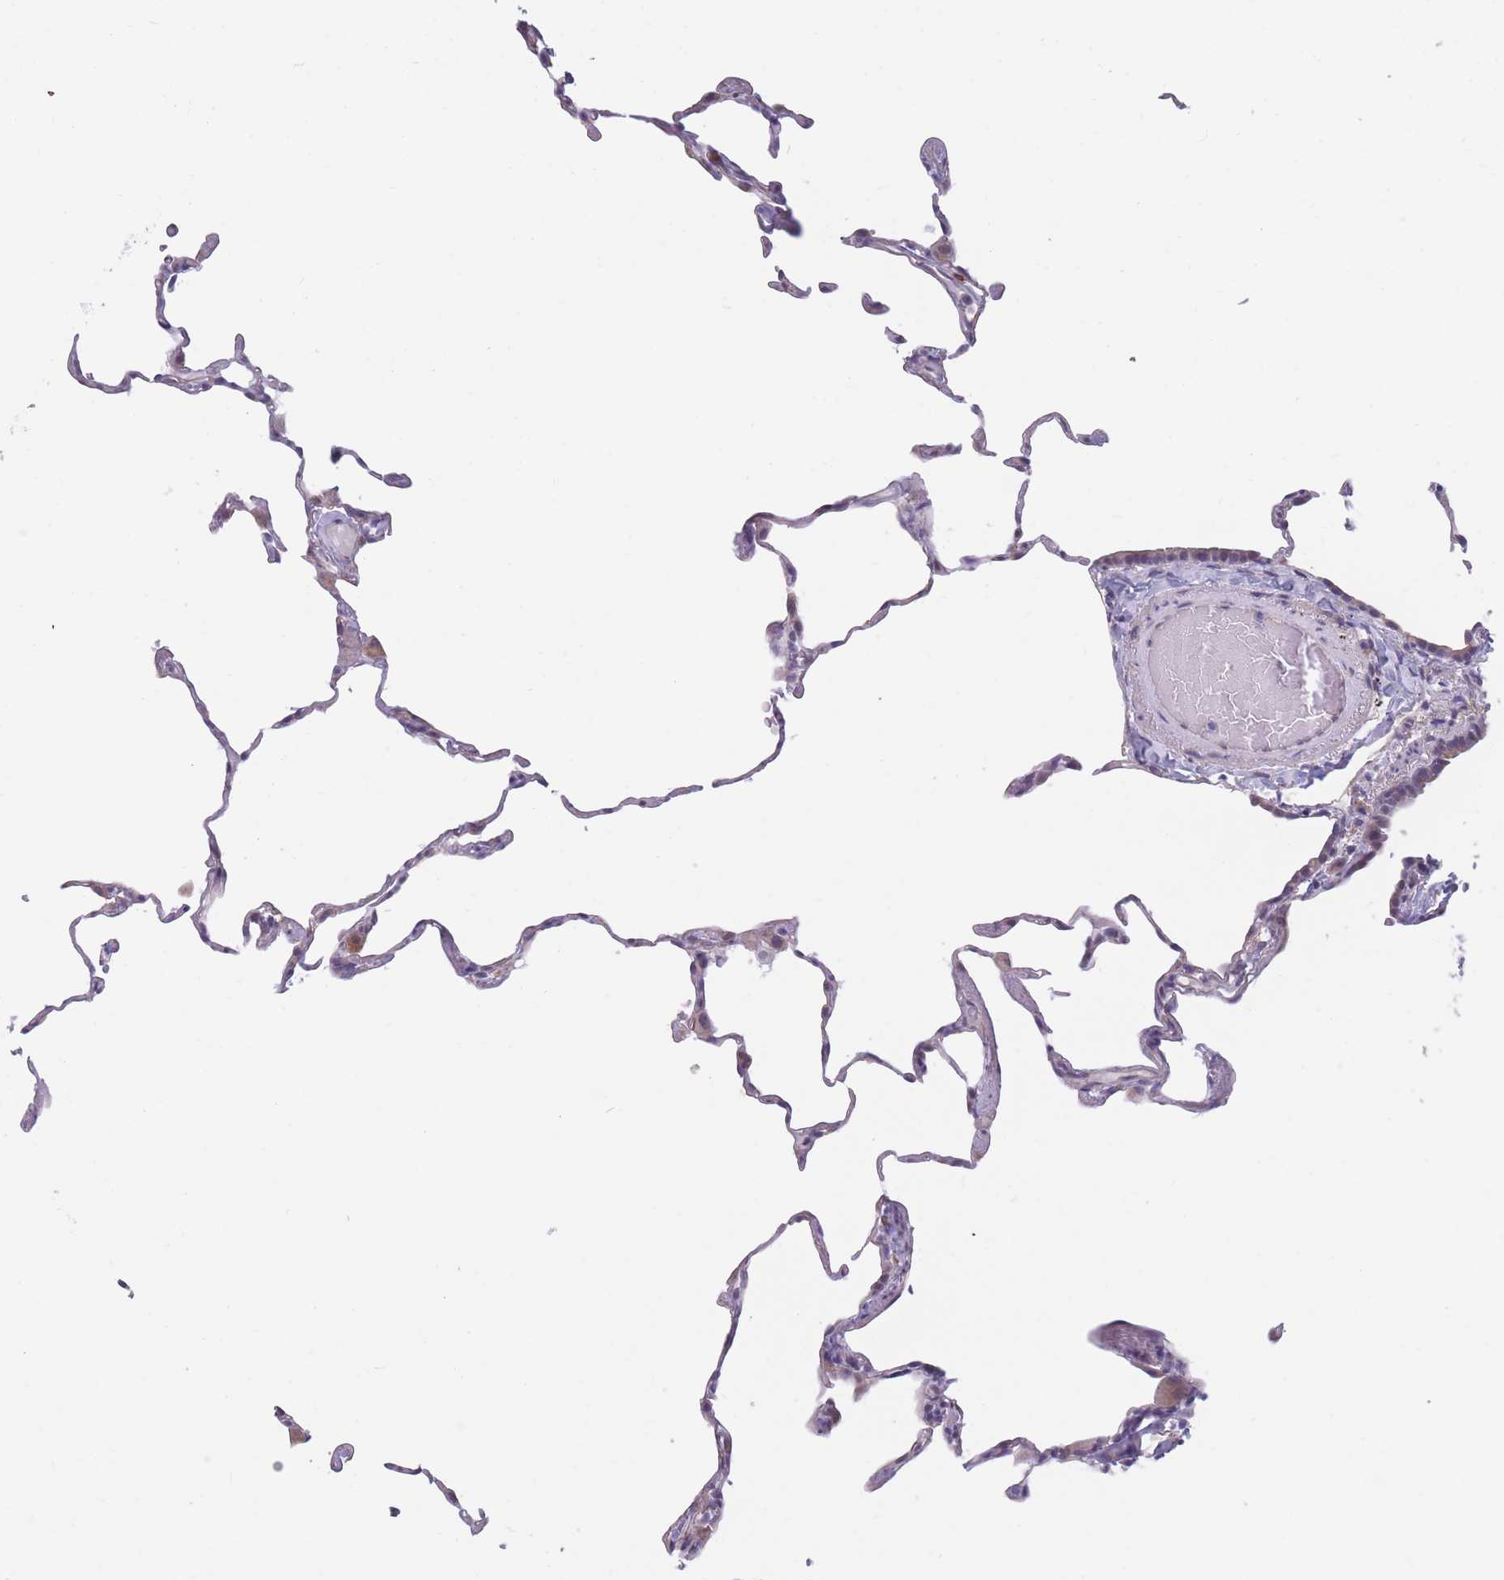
{"staining": {"intensity": "negative", "quantity": "none", "location": "none"}, "tissue": "lung", "cell_type": "Alveolar cells", "image_type": "normal", "snomed": [{"axis": "morphology", "description": "Normal tissue, NOS"}, {"axis": "topography", "description": "Lung"}], "caption": "Immunohistochemistry of benign human lung reveals no positivity in alveolar cells. The staining was performed using DAB to visualize the protein expression in brown, while the nuclei were stained in blue with hematoxylin (Magnification: 20x).", "gene": "COL27A1", "patient": {"sex": "female", "age": 57}}